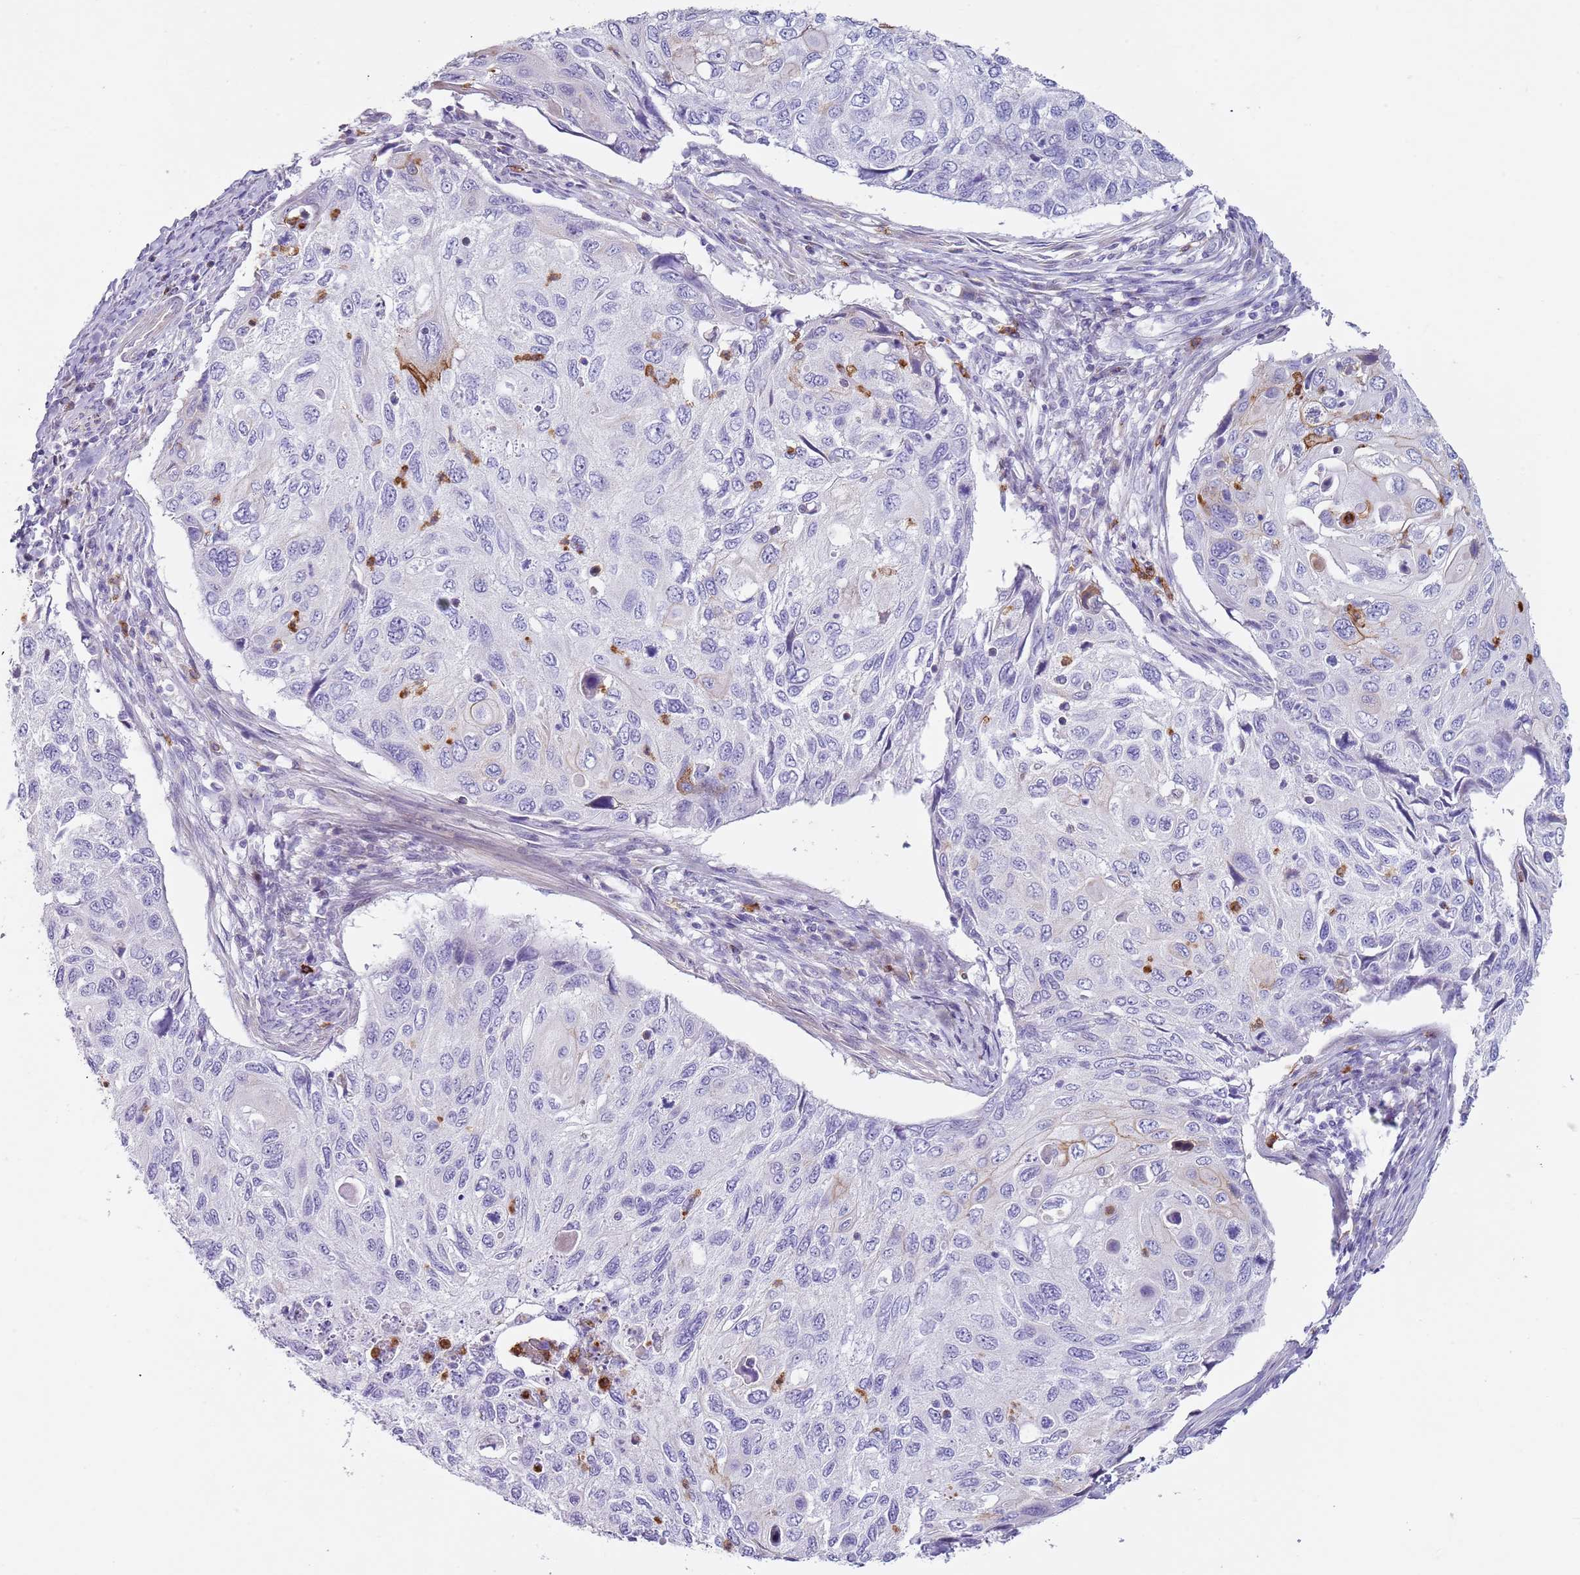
{"staining": {"intensity": "negative", "quantity": "none", "location": "none"}, "tissue": "cervical cancer", "cell_type": "Tumor cells", "image_type": "cancer", "snomed": [{"axis": "morphology", "description": "Squamous cell carcinoma, NOS"}, {"axis": "topography", "description": "Cervix"}], "caption": "Immunohistochemistry photomicrograph of neoplastic tissue: cervical squamous cell carcinoma stained with DAB (3,3'-diaminobenzidine) demonstrates no significant protein staining in tumor cells.", "gene": "CD177", "patient": {"sex": "female", "age": 70}}